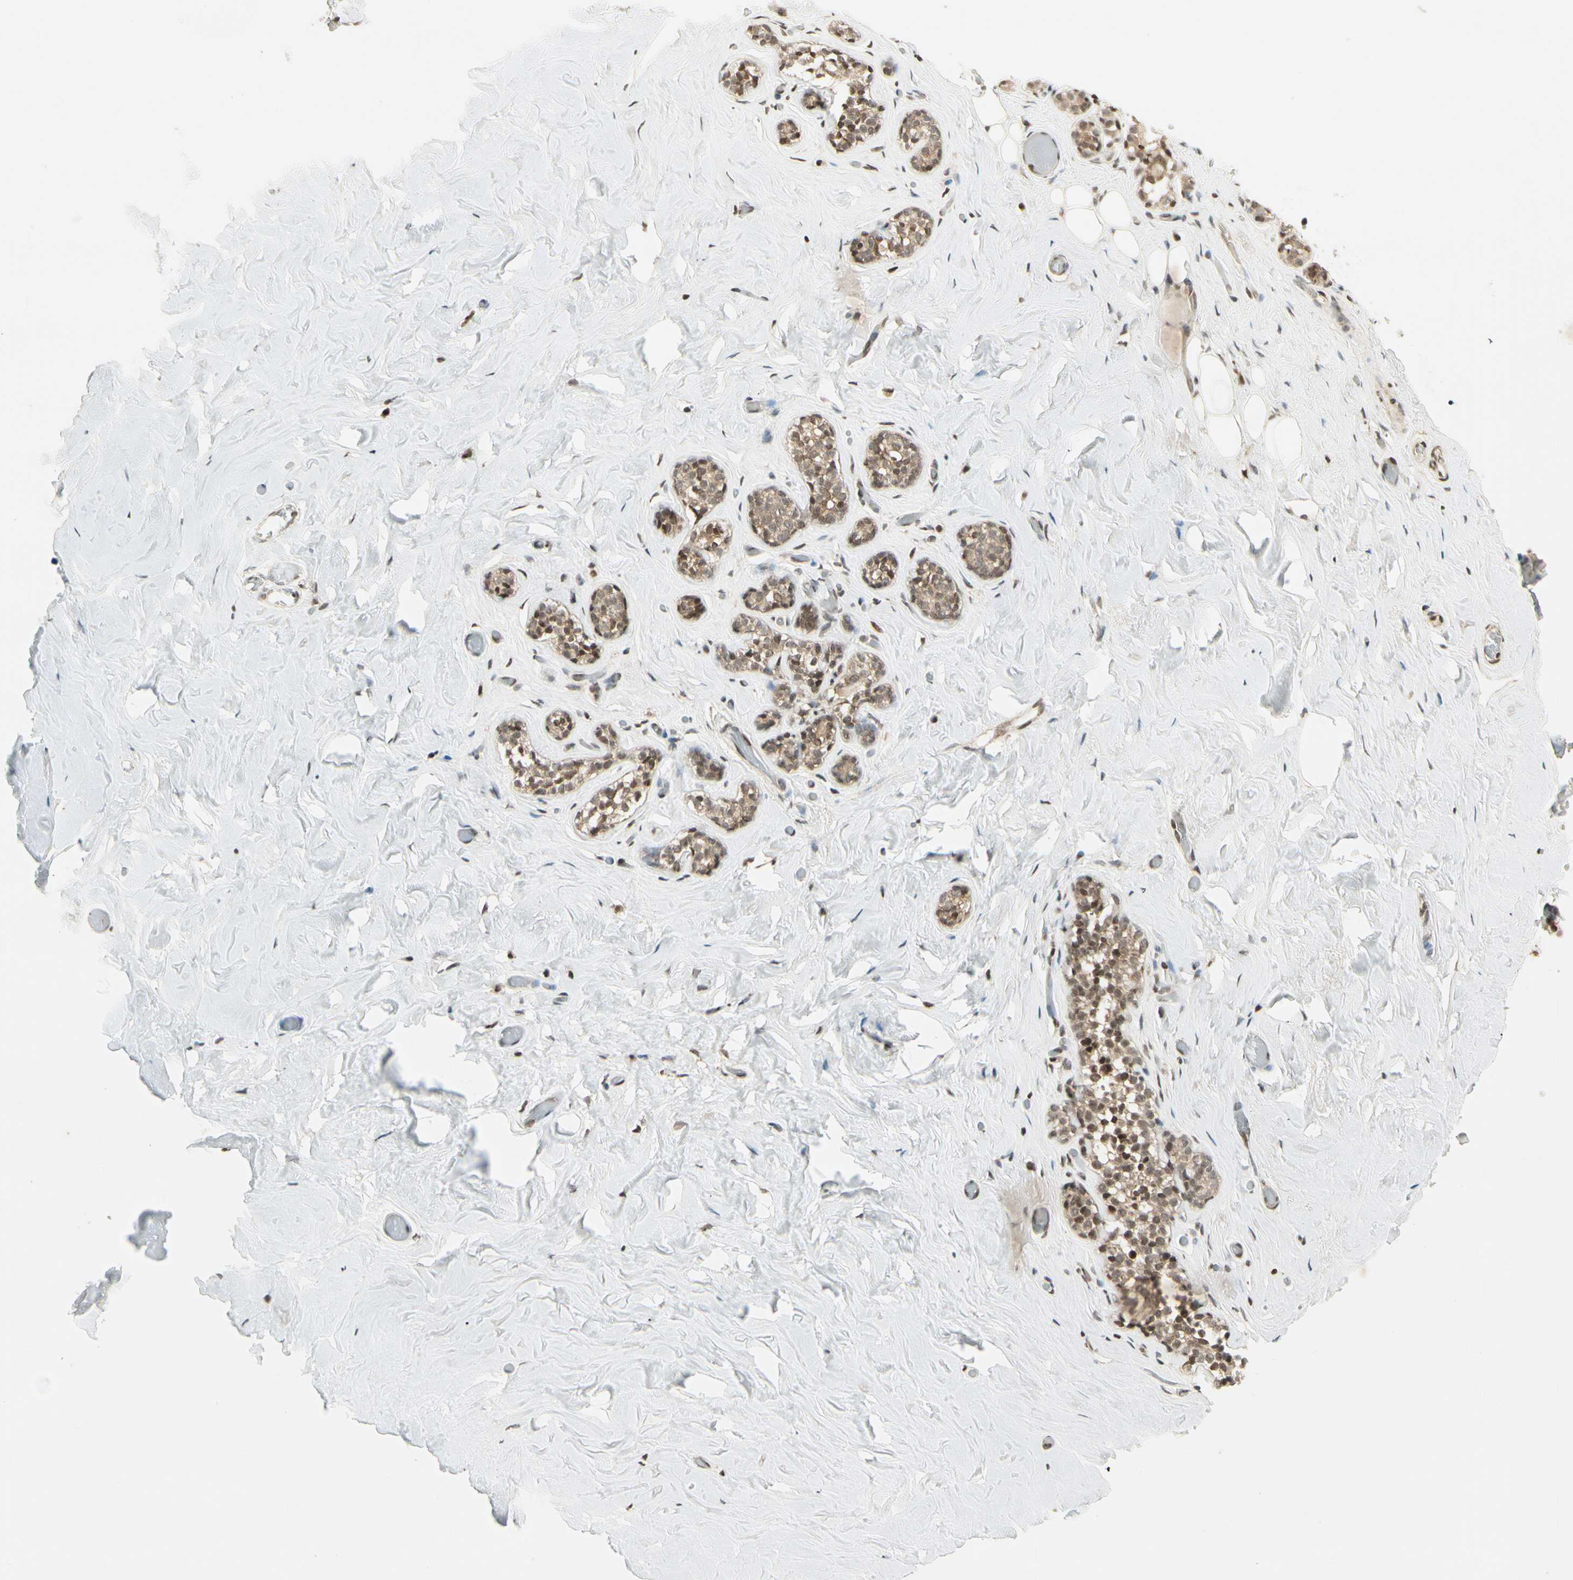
{"staining": {"intensity": "moderate", "quantity": "25%-75%", "location": "cytoplasmic/membranous"}, "tissue": "breast", "cell_type": "Glandular cells", "image_type": "normal", "snomed": [{"axis": "morphology", "description": "Normal tissue, NOS"}, {"axis": "topography", "description": "Breast"}], "caption": "Glandular cells show moderate cytoplasmic/membranous staining in approximately 25%-75% of cells in normal breast. The staining was performed using DAB (3,3'-diaminobenzidine), with brown indicating positive protein expression. Nuclei are stained blue with hematoxylin.", "gene": "SMN2", "patient": {"sex": "female", "age": 75}}